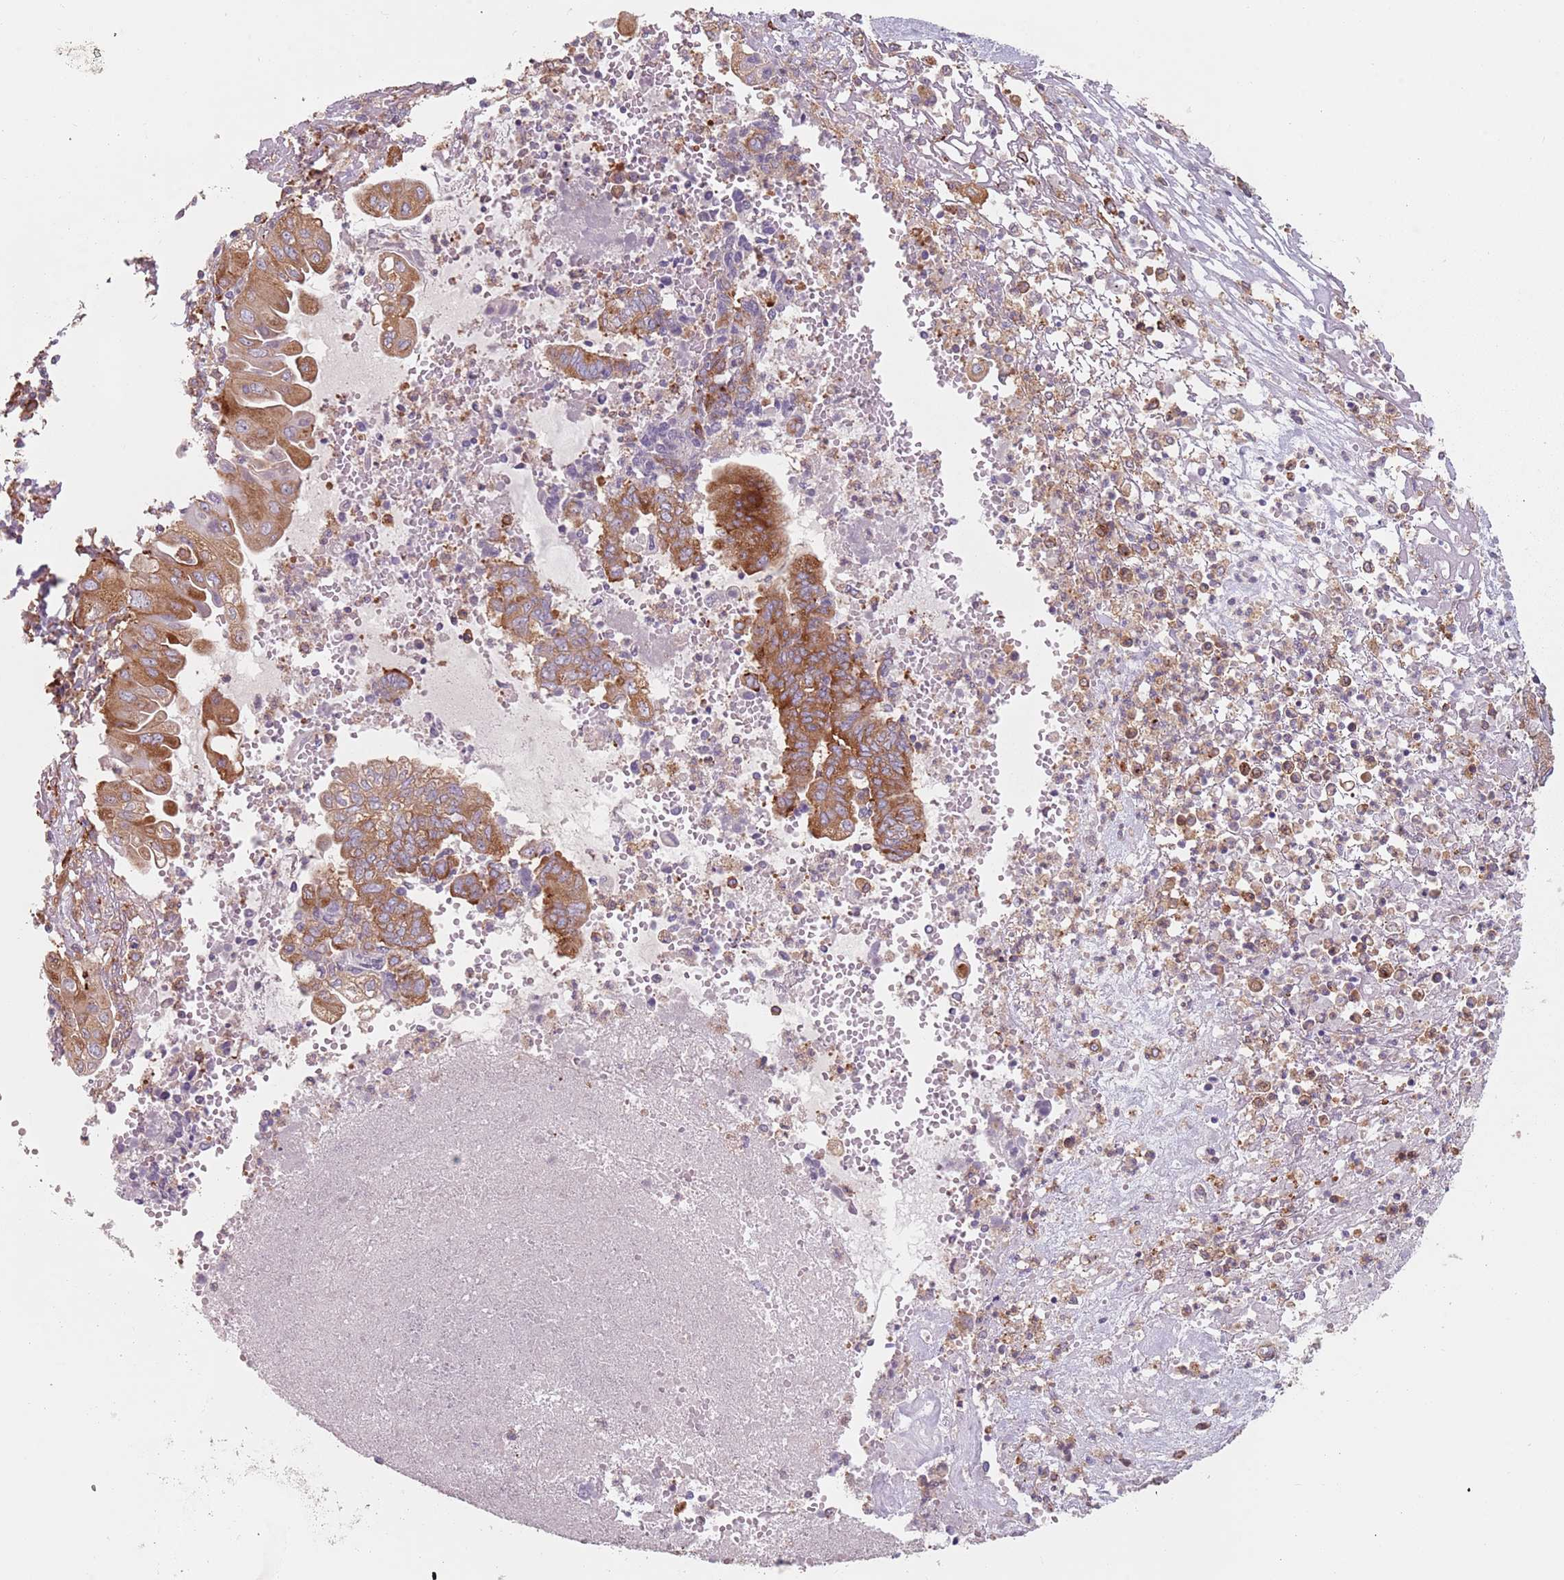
{"staining": {"intensity": "moderate", "quantity": ">75%", "location": "cytoplasmic/membranous"}, "tissue": "endometrial cancer", "cell_type": "Tumor cells", "image_type": "cancer", "snomed": [{"axis": "morphology", "description": "Adenocarcinoma, NOS"}, {"axis": "topography", "description": "Uterus"}, {"axis": "topography", "description": "Endometrium"}], "caption": "Human adenocarcinoma (endometrial) stained with a protein marker demonstrates moderate staining in tumor cells.", "gene": "TPD52L2", "patient": {"sex": "female", "age": 70}}